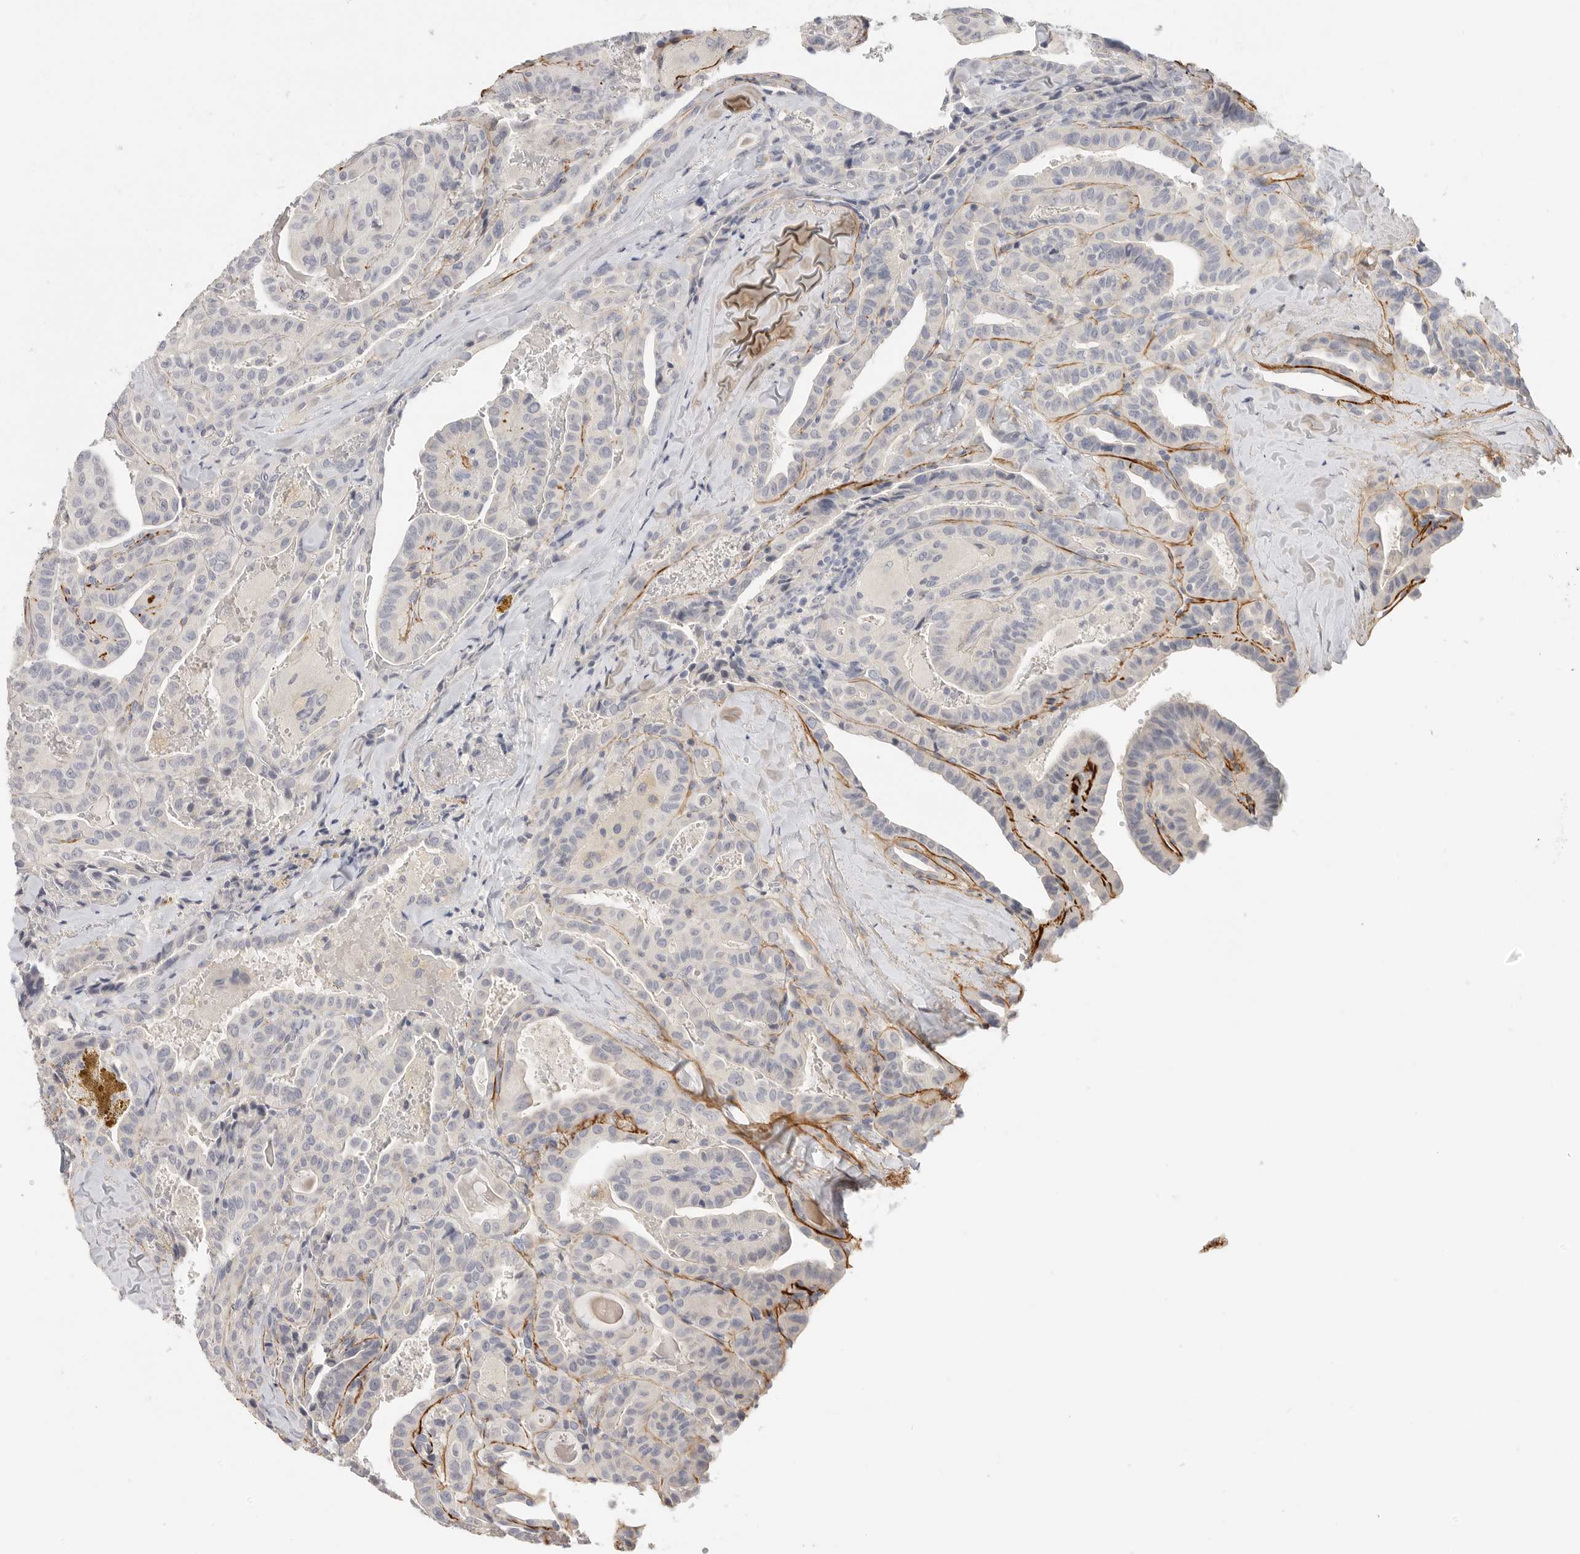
{"staining": {"intensity": "negative", "quantity": "none", "location": "none"}, "tissue": "thyroid cancer", "cell_type": "Tumor cells", "image_type": "cancer", "snomed": [{"axis": "morphology", "description": "Papillary adenocarcinoma, NOS"}, {"axis": "topography", "description": "Thyroid gland"}], "caption": "This is an immunohistochemistry (IHC) micrograph of thyroid cancer. There is no positivity in tumor cells.", "gene": "FBN2", "patient": {"sex": "male", "age": 77}}